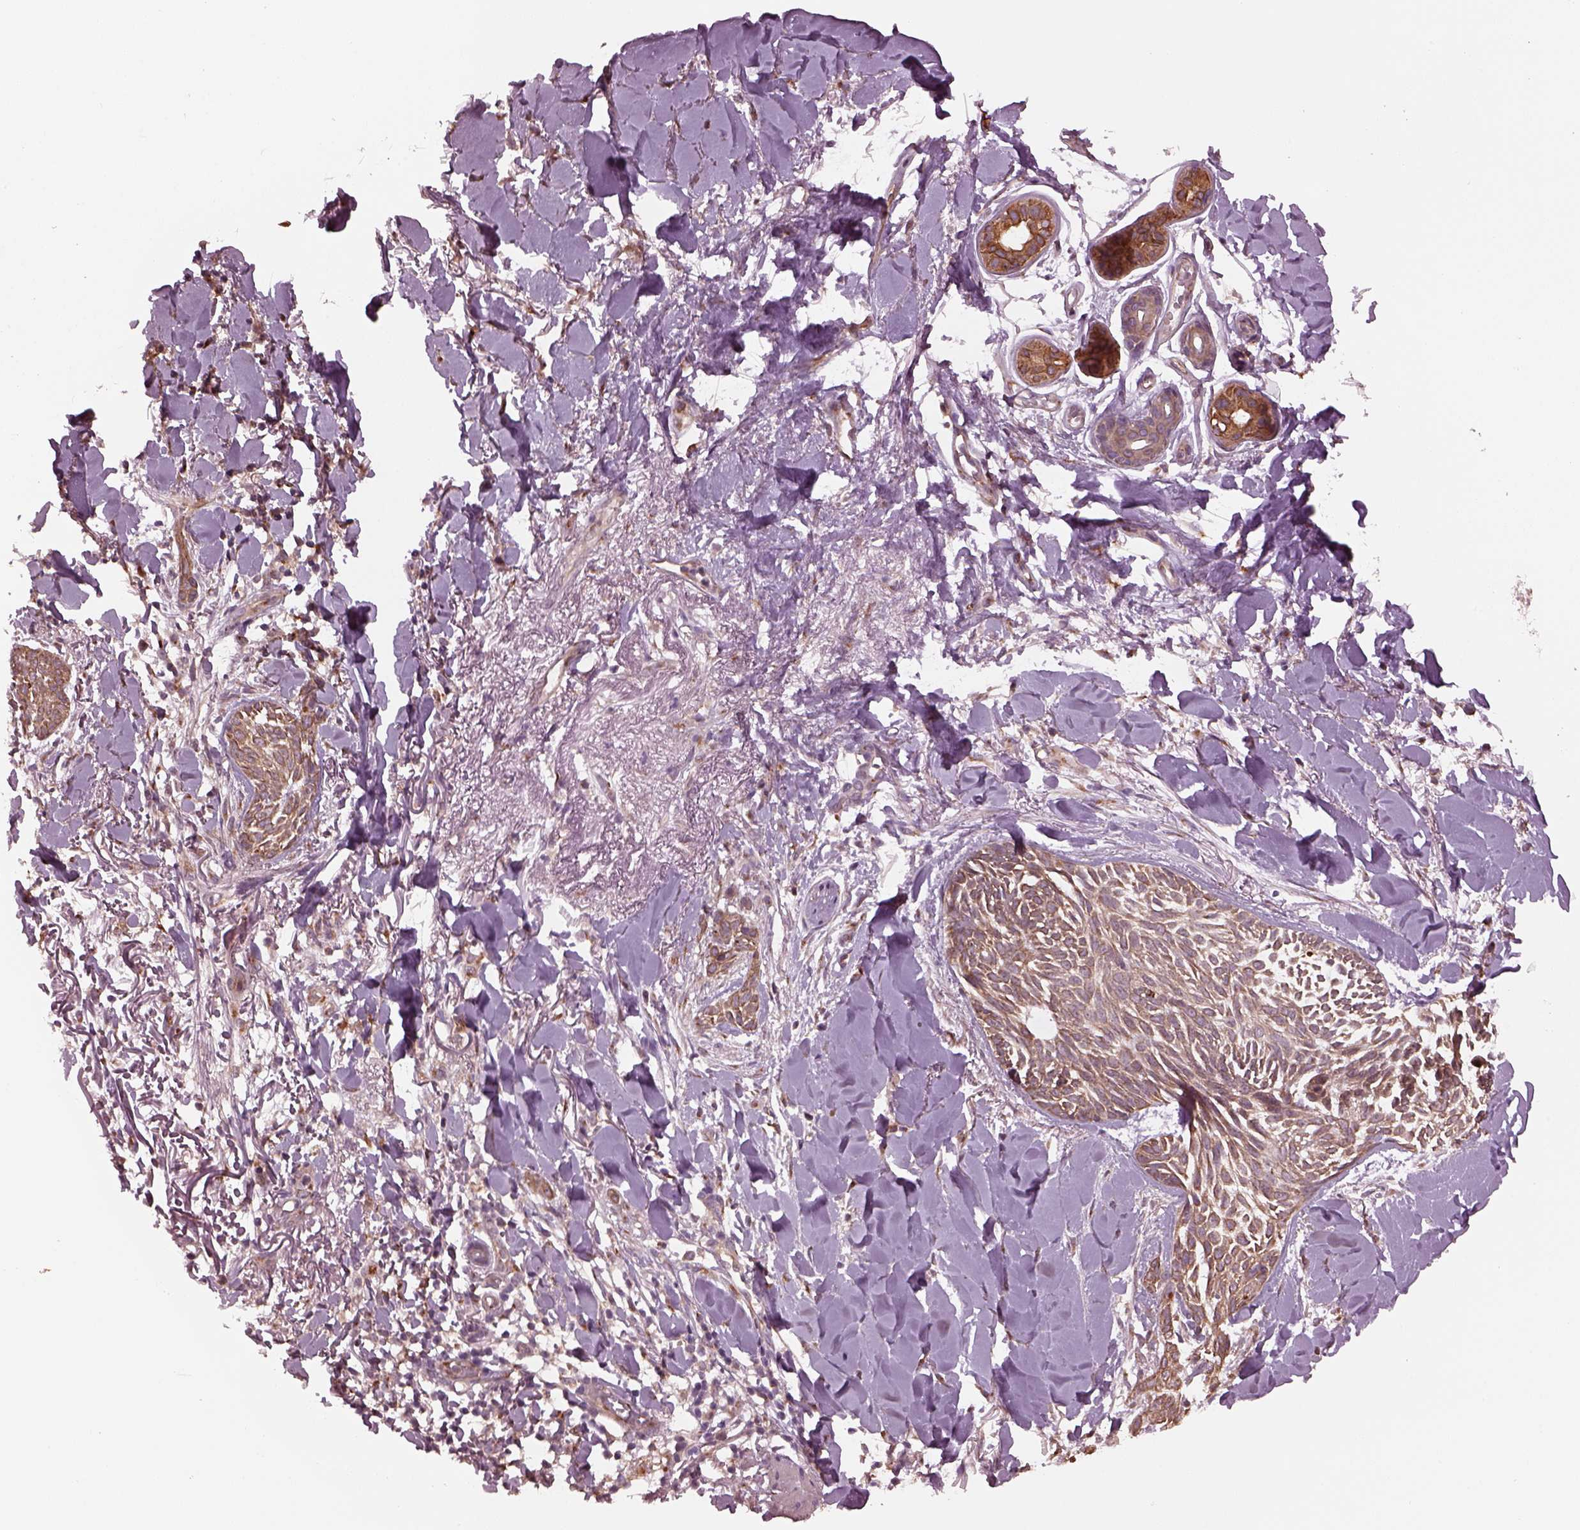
{"staining": {"intensity": "moderate", "quantity": "25%-75%", "location": "cytoplasmic/membranous"}, "tissue": "skin cancer", "cell_type": "Tumor cells", "image_type": "cancer", "snomed": [{"axis": "morphology", "description": "Normal tissue, NOS"}, {"axis": "morphology", "description": "Basal cell carcinoma"}, {"axis": "topography", "description": "Skin"}], "caption": "This histopathology image exhibits basal cell carcinoma (skin) stained with immunohistochemistry to label a protein in brown. The cytoplasmic/membranous of tumor cells show moderate positivity for the protein. Nuclei are counter-stained blue.", "gene": "RUFY3", "patient": {"sex": "male", "age": 84}}